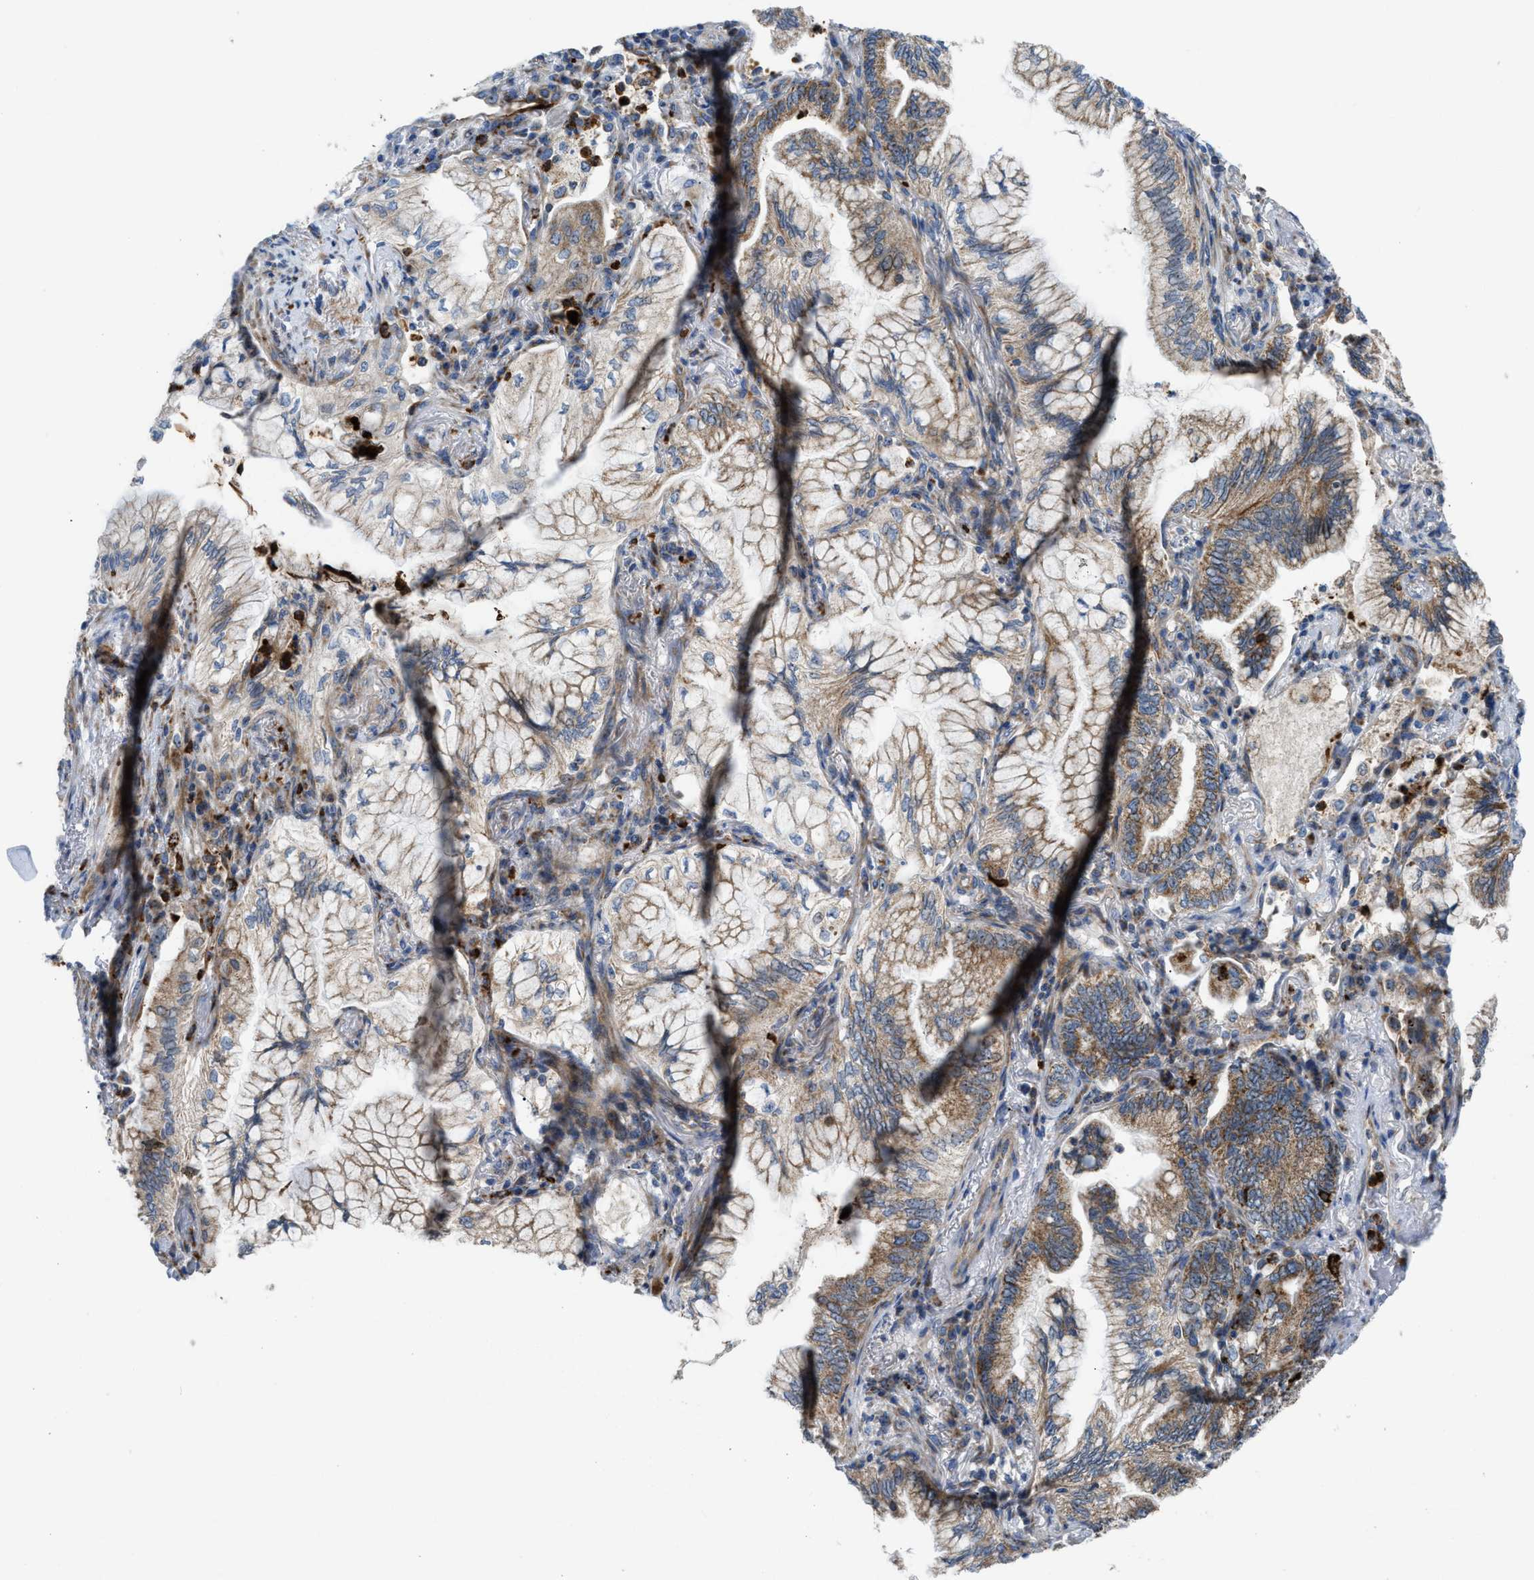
{"staining": {"intensity": "moderate", "quantity": ">75%", "location": "cytoplasmic/membranous"}, "tissue": "lung cancer", "cell_type": "Tumor cells", "image_type": "cancer", "snomed": [{"axis": "morphology", "description": "Adenocarcinoma, NOS"}, {"axis": "topography", "description": "Lung"}], "caption": "Lung cancer tissue demonstrates moderate cytoplasmic/membranous staining in approximately >75% of tumor cells, visualized by immunohistochemistry. (brown staining indicates protein expression, while blue staining denotes nuclei).", "gene": "TPH1", "patient": {"sex": "female", "age": 70}}